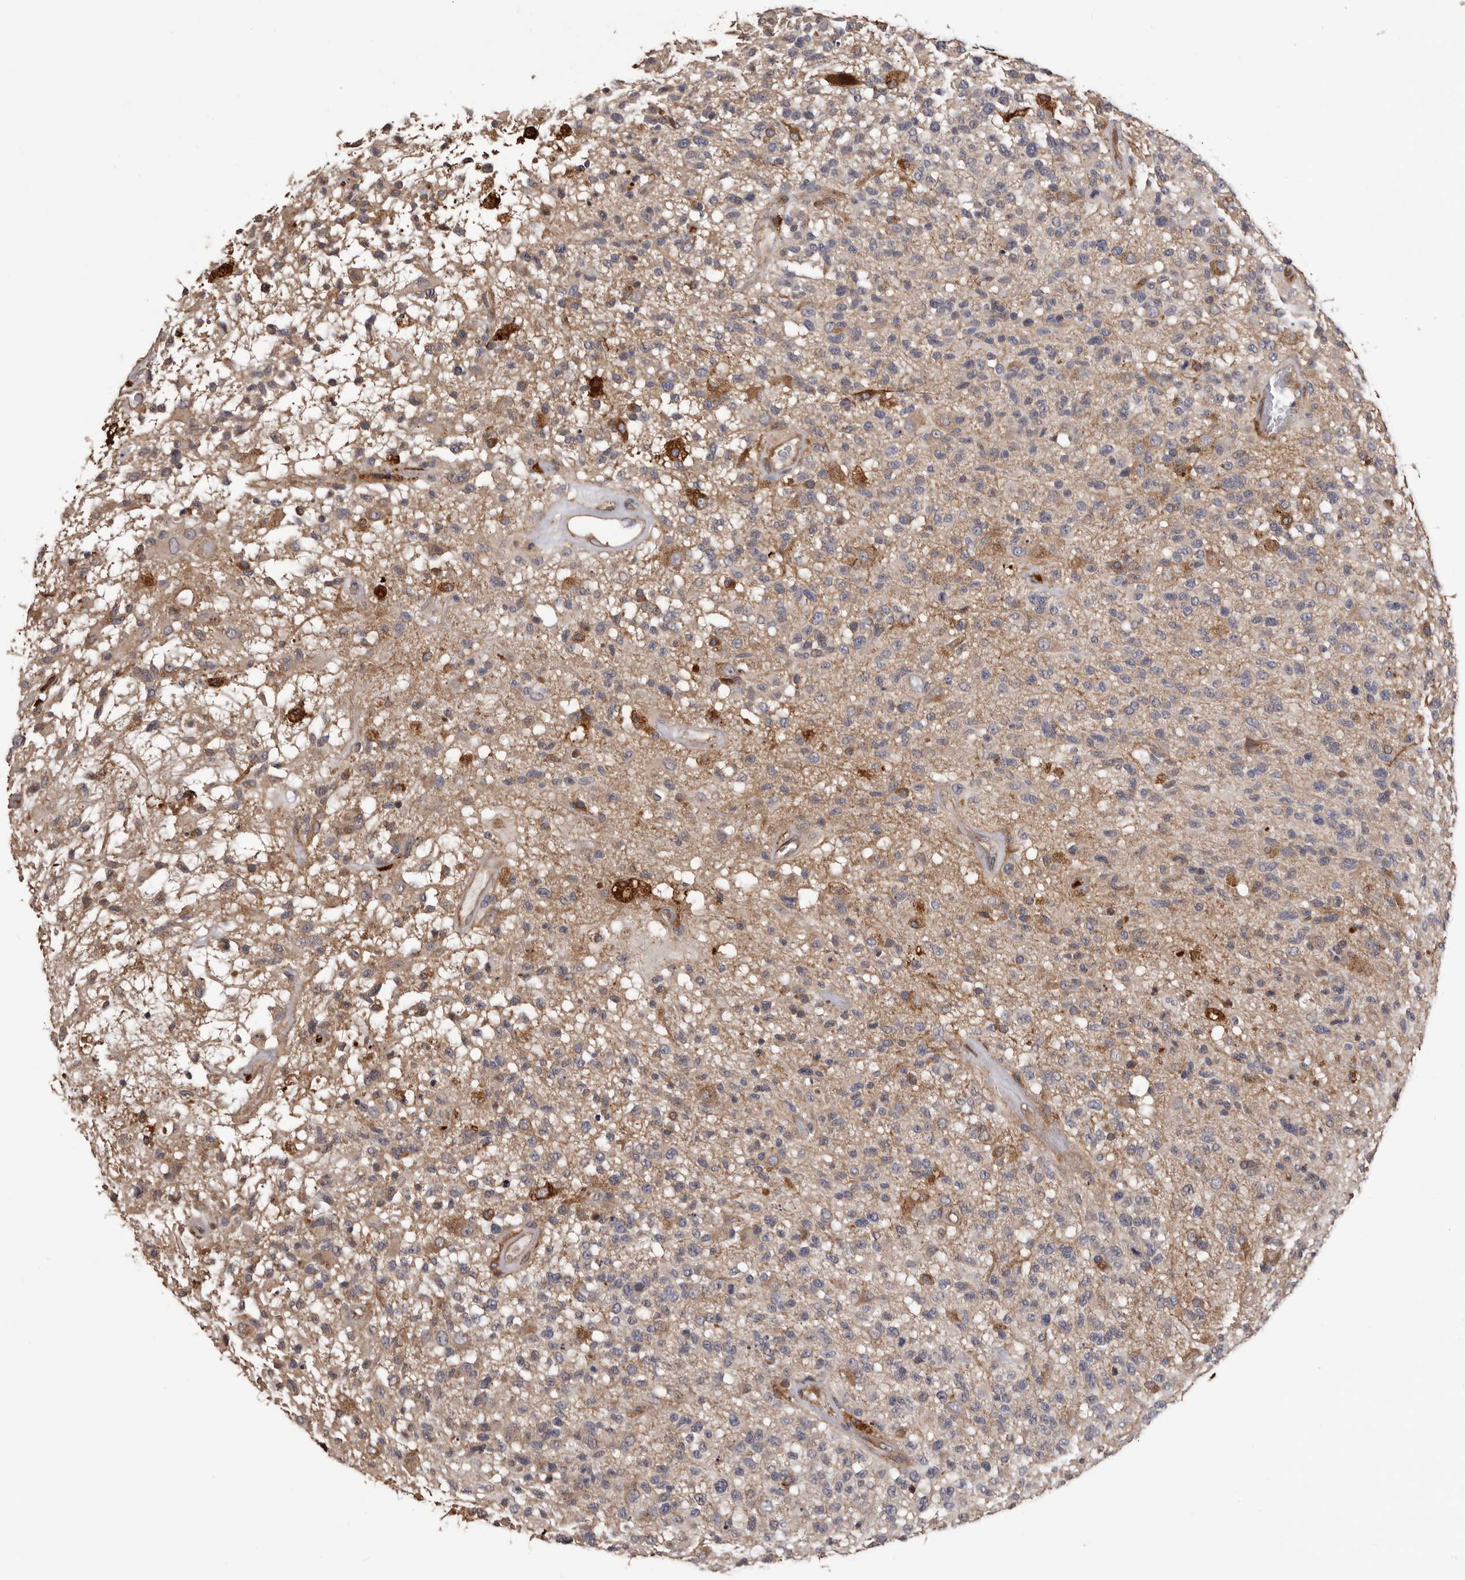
{"staining": {"intensity": "weak", "quantity": "<25%", "location": "cytoplasmic/membranous"}, "tissue": "glioma", "cell_type": "Tumor cells", "image_type": "cancer", "snomed": [{"axis": "morphology", "description": "Glioma, malignant, High grade"}, {"axis": "morphology", "description": "Glioblastoma, NOS"}, {"axis": "topography", "description": "Brain"}], "caption": "A photomicrograph of human glioma is negative for staining in tumor cells.", "gene": "ADAMTS2", "patient": {"sex": "male", "age": 60}}